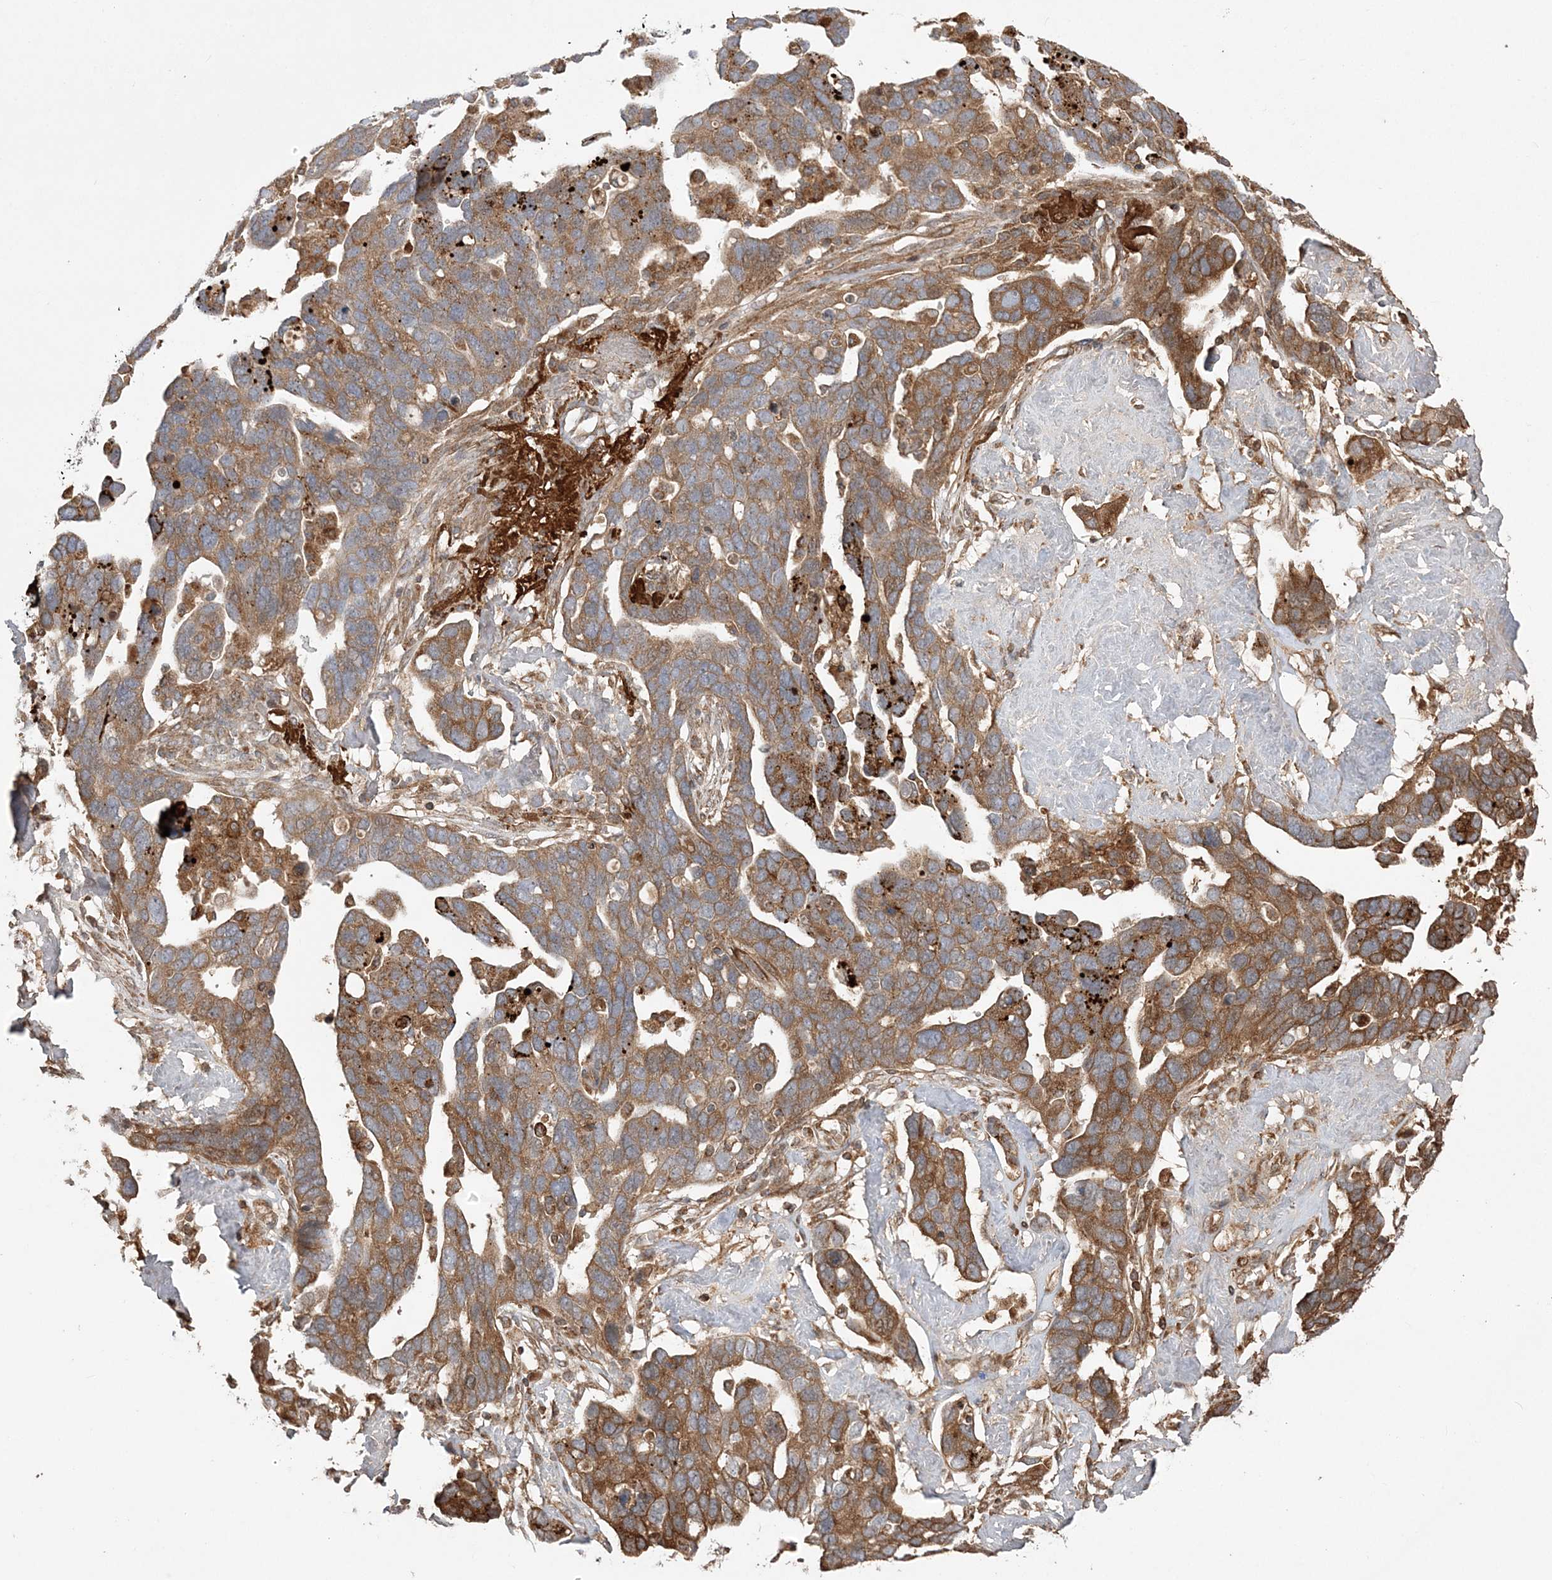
{"staining": {"intensity": "moderate", "quantity": ">75%", "location": "cytoplasmic/membranous"}, "tissue": "ovarian cancer", "cell_type": "Tumor cells", "image_type": "cancer", "snomed": [{"axis": "morphology", "description": "Cystadenocarcinoma, serous, NOS"}, {"axis": "topography", "description": "Ovary"}], "caption": "Immunohistochemical staining of serous cystadenocarcinoma (ovarian) exhibits medium levels of moderate cytoplasmic/membranous positivity in about >75% of tumor cells.", "gene": "SCLT1", "patient": {"sex": "female", "age": 54}}